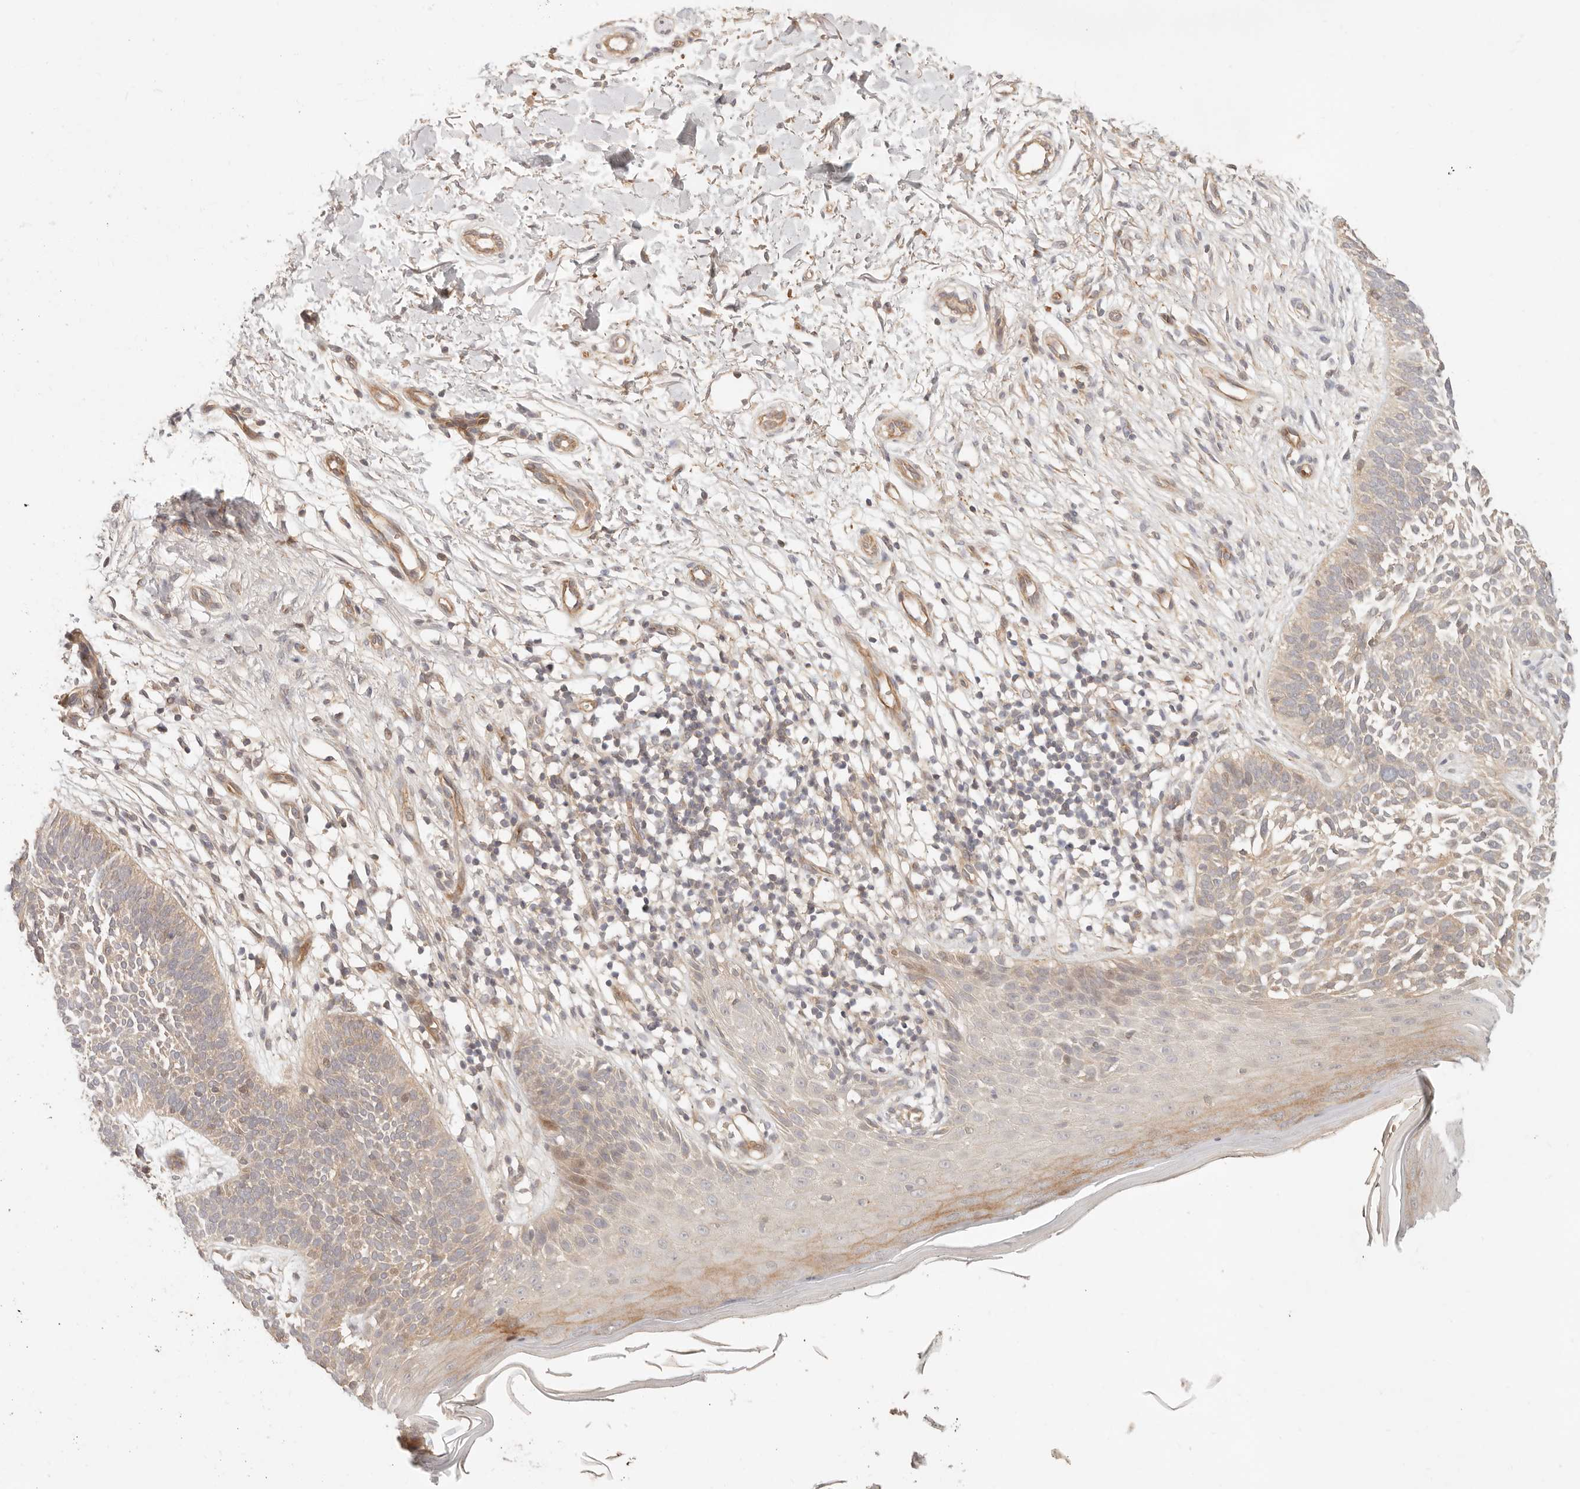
{"staining": {"intensity": "moderate", "quantity": "25%-75%", "location": "cytoplasmic/membranous"}, "tissue": "skin cancer", "cell_type": "Tumor cells", "image_type": "cancer", "snomed": [{"axis": "morphology", "description": "Basal cell carcinoma"}, {"axis": "topography", "description": "Skin"}], "caption": "This histopathology image demonstrates IHC staining of human basal cell carcinoma (skin), with medium moderate cytoplasmic/membranous expression in approximately 25%-75% of tumor cells.", "gene": "PPP1R3B", "patient": {"sex": "female", "age": 64}}